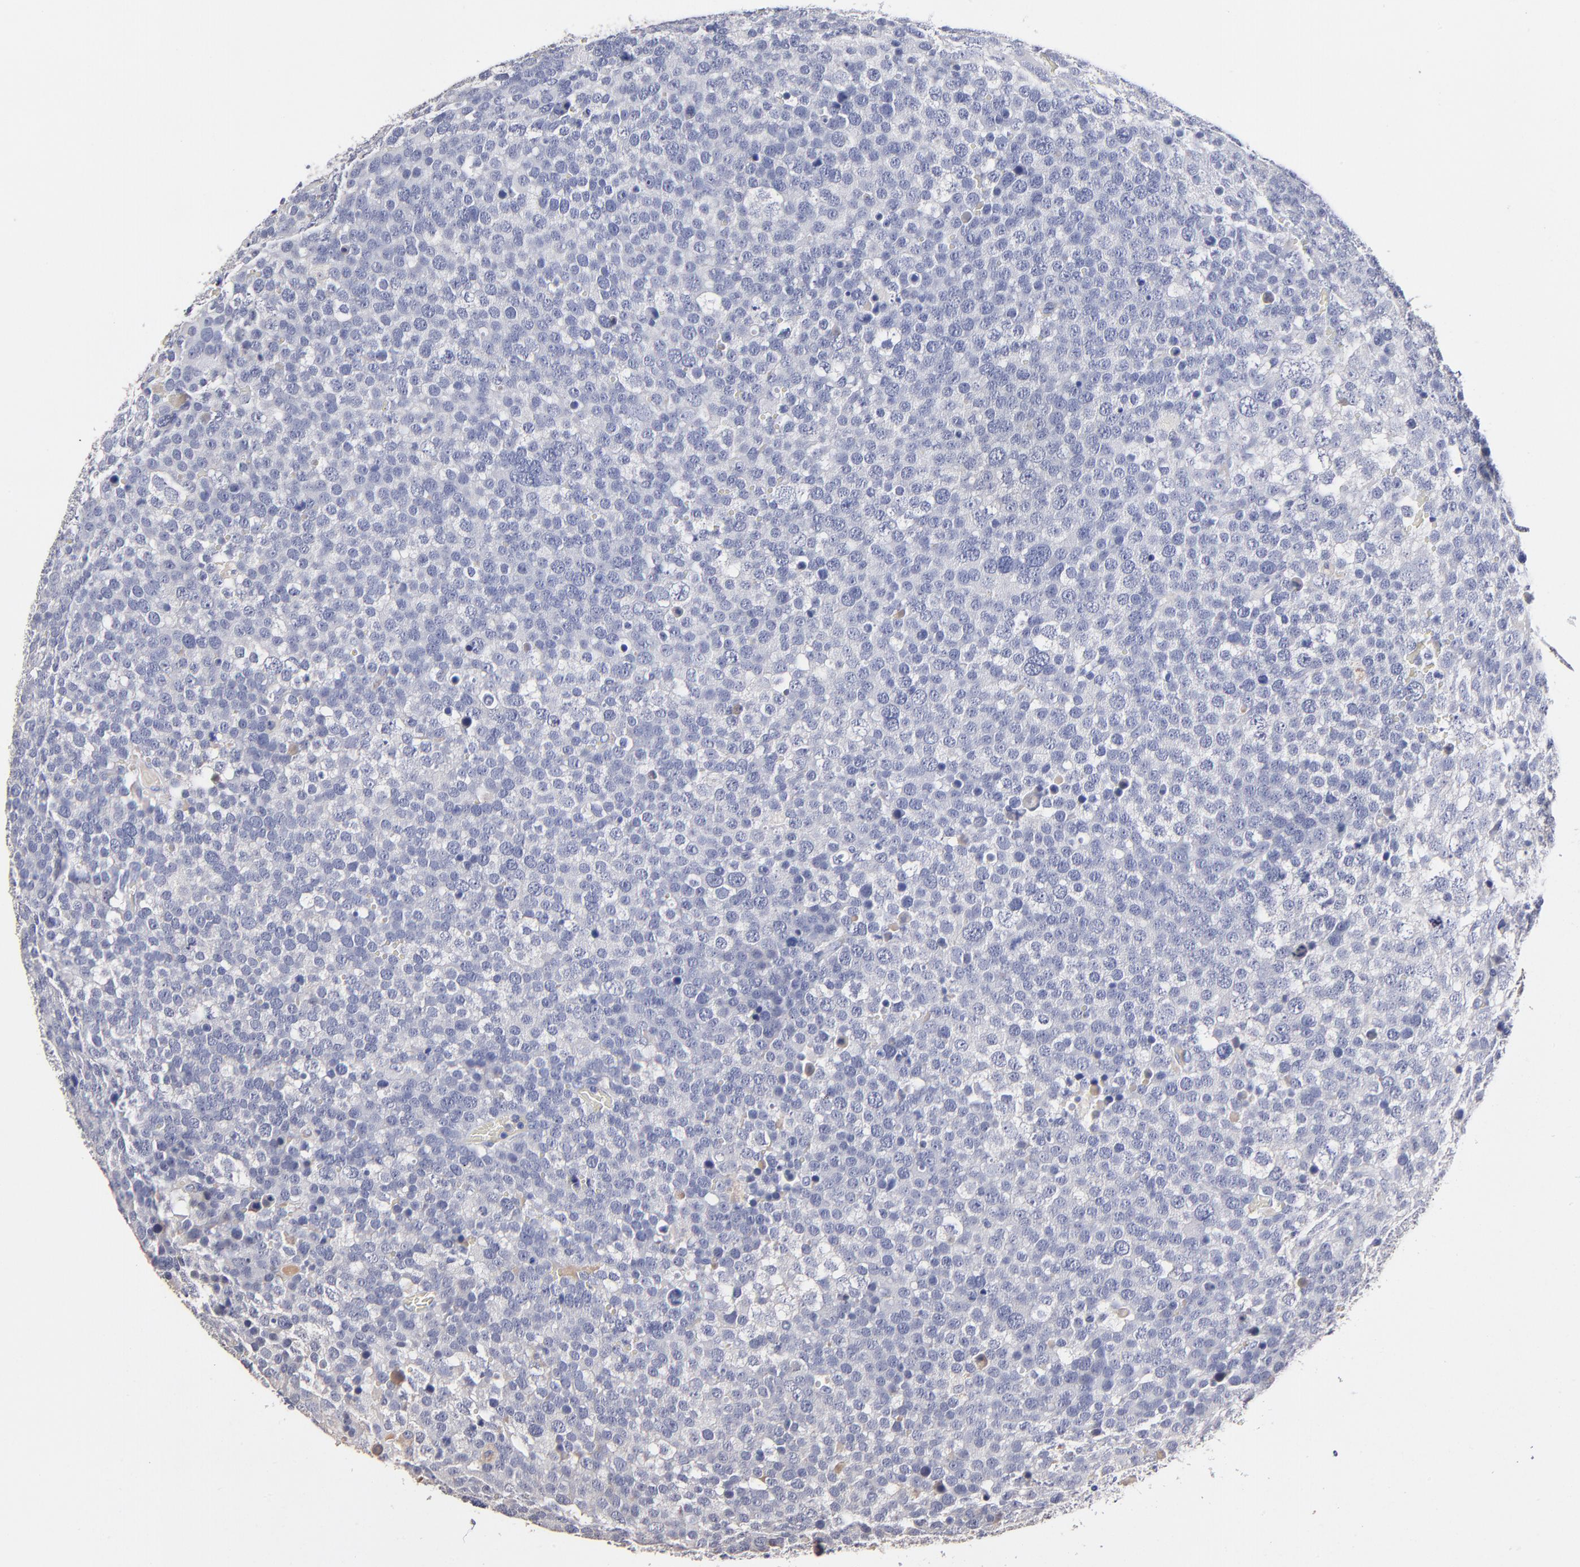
{"staining": {"intensity": "negative", "quantity": "none", "location": "none"}, "tissue": "testis cancer", "cell_type": "Tumor cells", "image_type": "cancer", "snomed": [{"axis": "morphology", "description": "Seminoma, NOS"}, {"axis": "topography", "description": "Testis"}], "caption": "High magnification brightfield microscopy of testis cancer (seminoma) stained with DAB (3,3'-diaminobenzidine) (brown) and counterstained with hematoxylin (blue): tumor cells show no significant staining.", "gene": "TRAT1", "patient": {"sex": "male", "age": 71}}